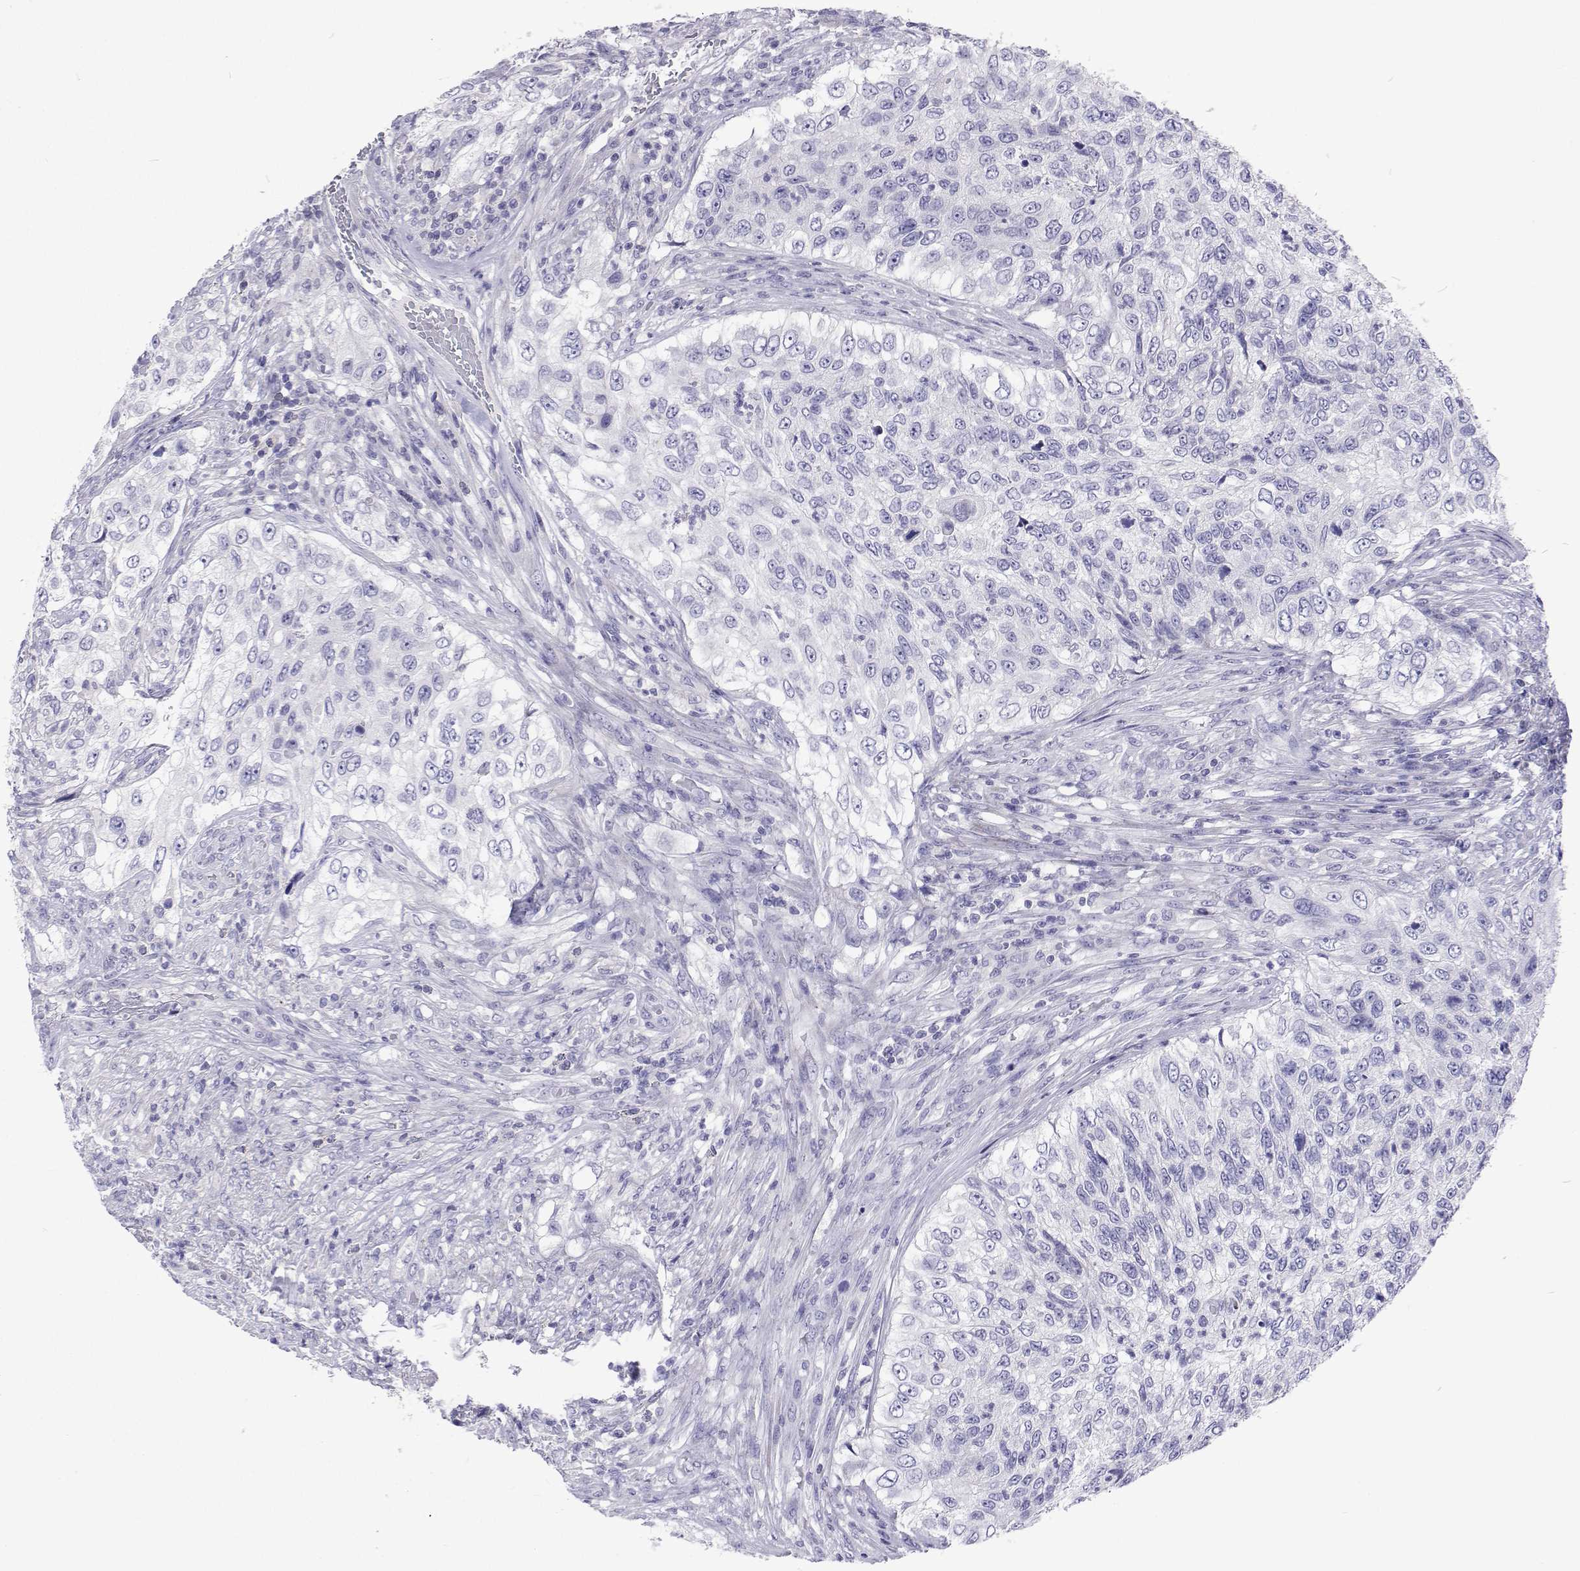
{"staining": {"intensity": "negative", "quantity": "none", "location": "none"}, "tissue": "urothelial cancer", "cell_type": "Tumor cells", "image_type": "cancer", "snomed": [{"axis": "morphology", "description": "Urothelial carcinoma, High grade"}, {"axis": "topography", "description": "Urinary bladder"}], "caption": "Immunohistochemical staining of urothelial cancer exhibits no significant staining in tumor cells.", "gene": "UMODL1", "patient": {"sex": "female", "age": 60}}